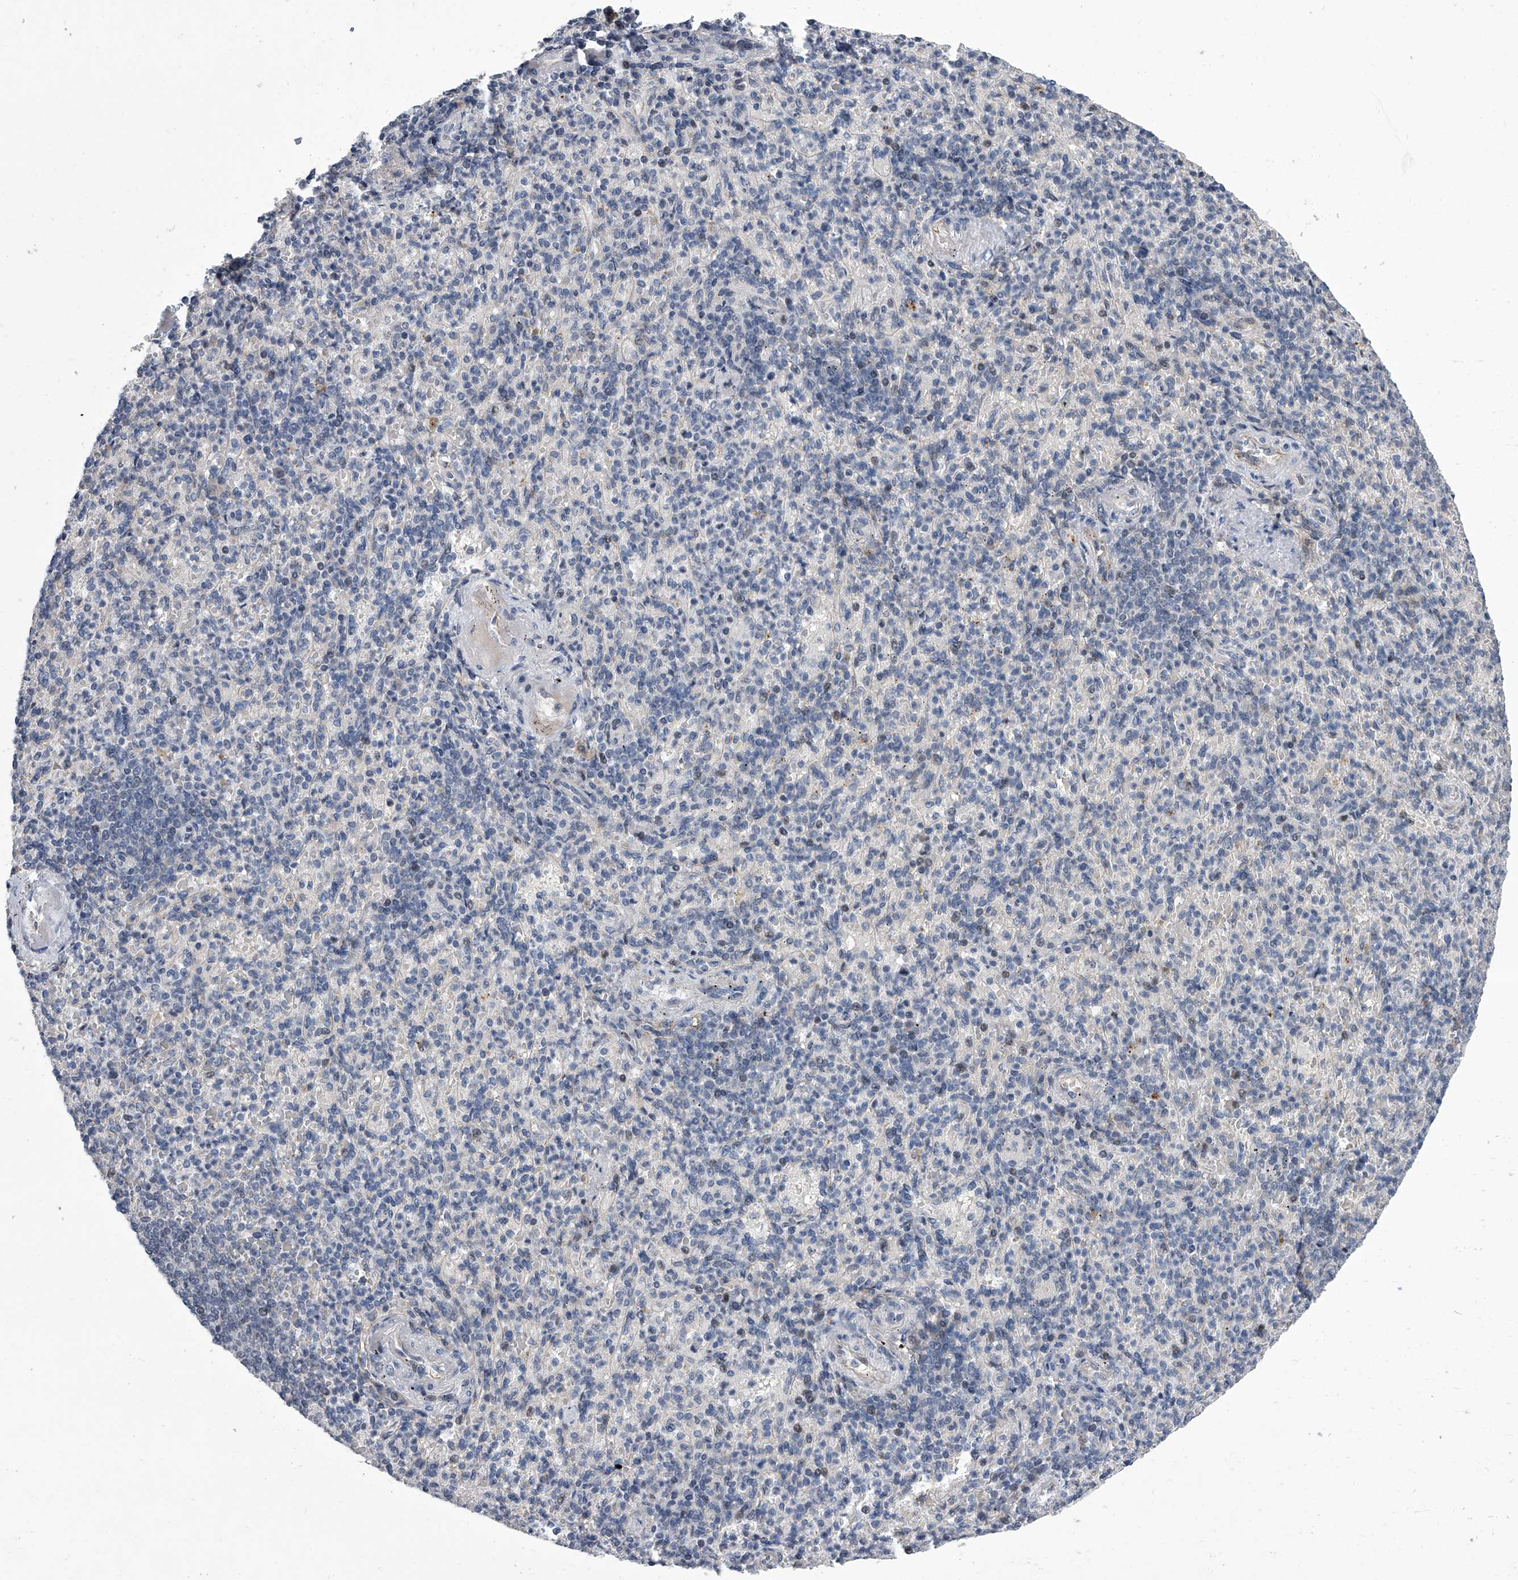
{"staining": {"intensity": "weak", "quantity": "<25%", "location": "nuclear"}, "tissue": "spleen", "cell_type": "Cells in red pulp", "image_type": "normal", "snomed": [{"axis": "morphology", "description": "Normal tissue, NOS"}, {"axis": "topography", "description": "Spleen"}], "caption": "IHC image of benign spleen: spleen stained with DAB (3,3'-diaminobenzidine) demonstrates no significant protein positivity in cells in red pulp.", "gene": "ZNF426", "patient": {"sex": "female", "age": 74}}